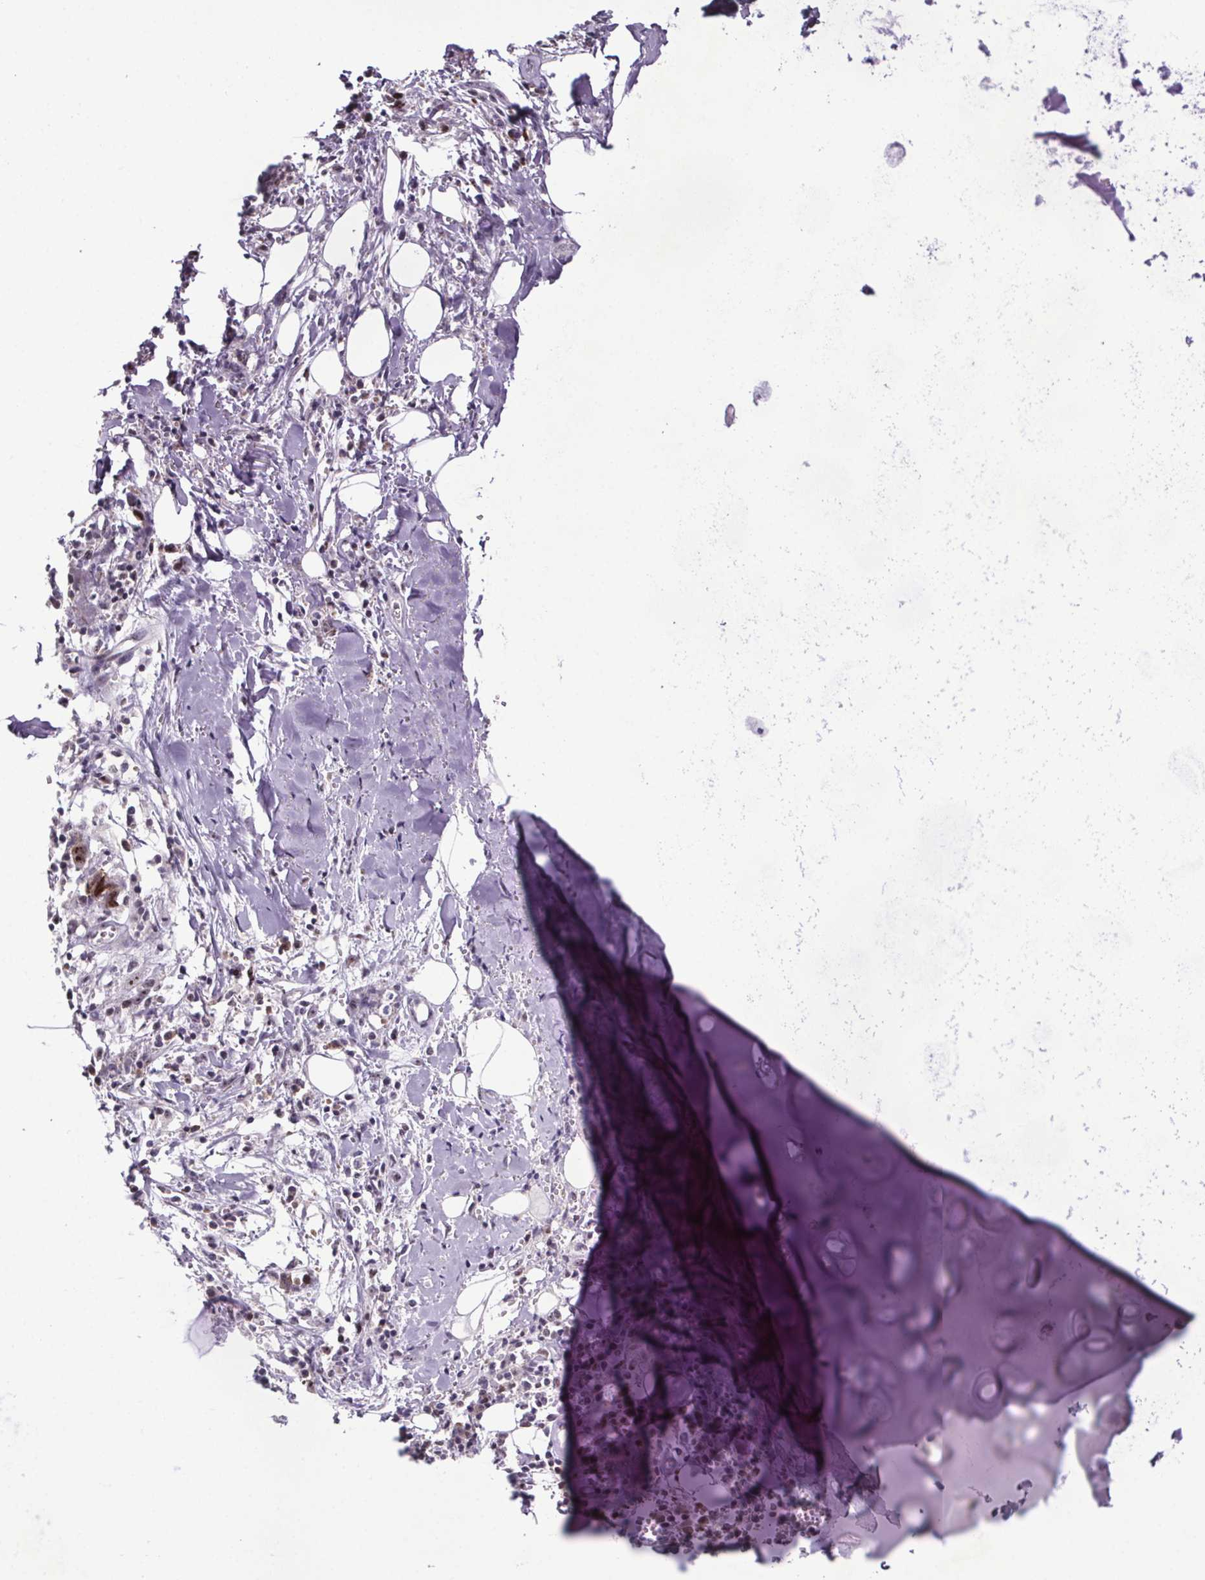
{"staining": {"intensity": "weak", "quantity": "<25%", "location": "nuclear"}, "tissue": "adipose tissue", "cell_type": "Adipocytes", "image_type": "normal", "snomed": [{"axis": "morphology", "description": "Normal tissue, NOS"}, {"axis": "morphology", "description": "Squamous cell carcinoma, NOS"}, {"axis": "topography", "description": "Cartilage tissue"}, {"axis": "topography", "description": "Bronchus"}, {"axis": "topography", "description": "Lung"}], "caption": "Photomicrograph shows no protein positivity in adipocytes of benign adipose tissue.", "gene": "ATMIN", "patient": {"sex": "male", "age": 66}}